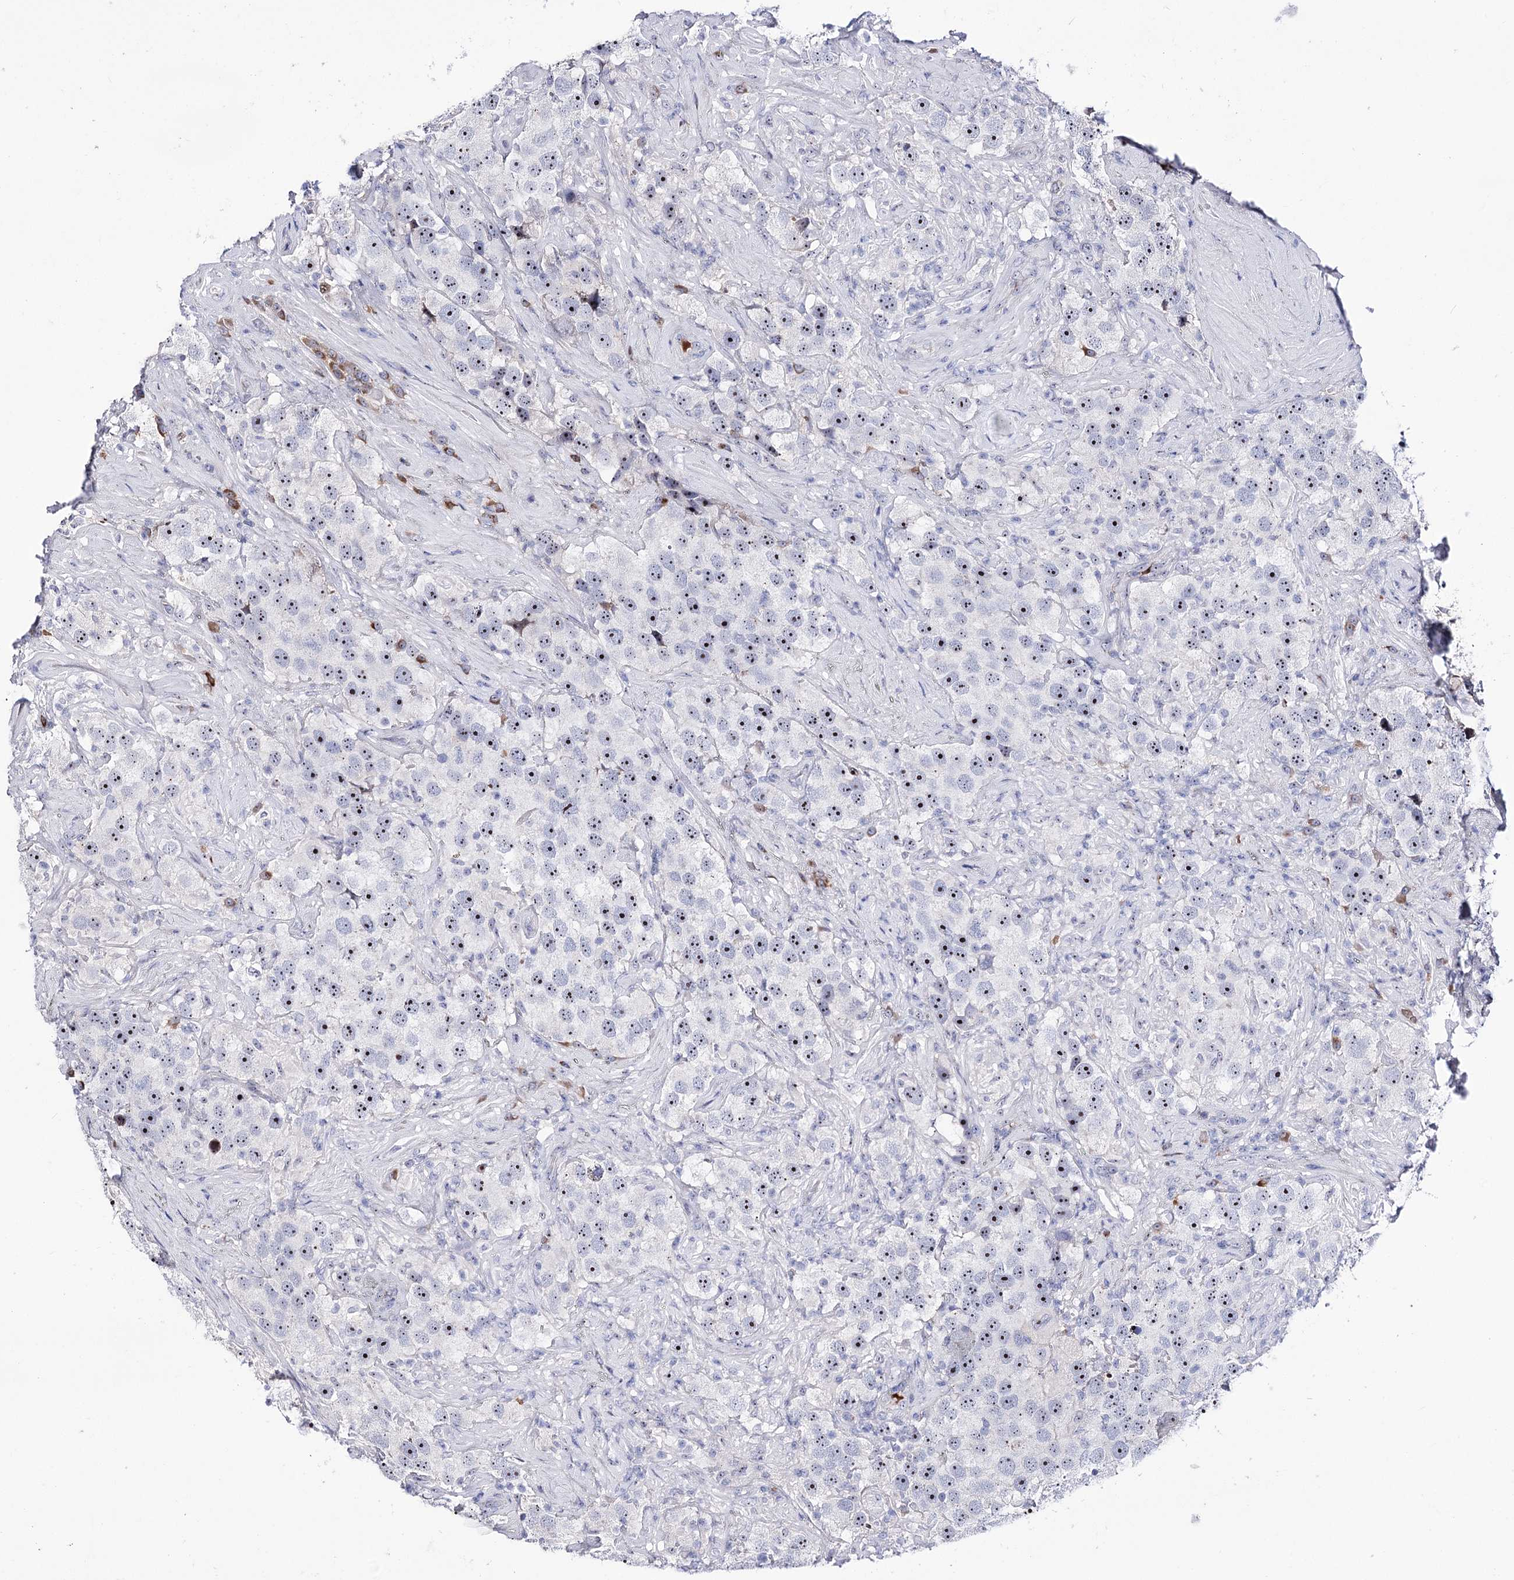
{"staining": {"intensity": "moderate", "quantity": ">75%", "location": "nuclear"}, "tissue": "testis cancer", "cell_type": "Tumor cells", "image_type": "cancer", "snomed": [{"axis": "morphology", "description": "Seminoma, NOS"}, {"axis": "topography", "description": "Testis"}], "caption": "This is an image of immunohistochemistry staining of seminoma (testis), which shows moderate staining in the nuclear of tumor cells.", "gene": "PCGF5", "patient": {"sex": "male", "age": 49}}